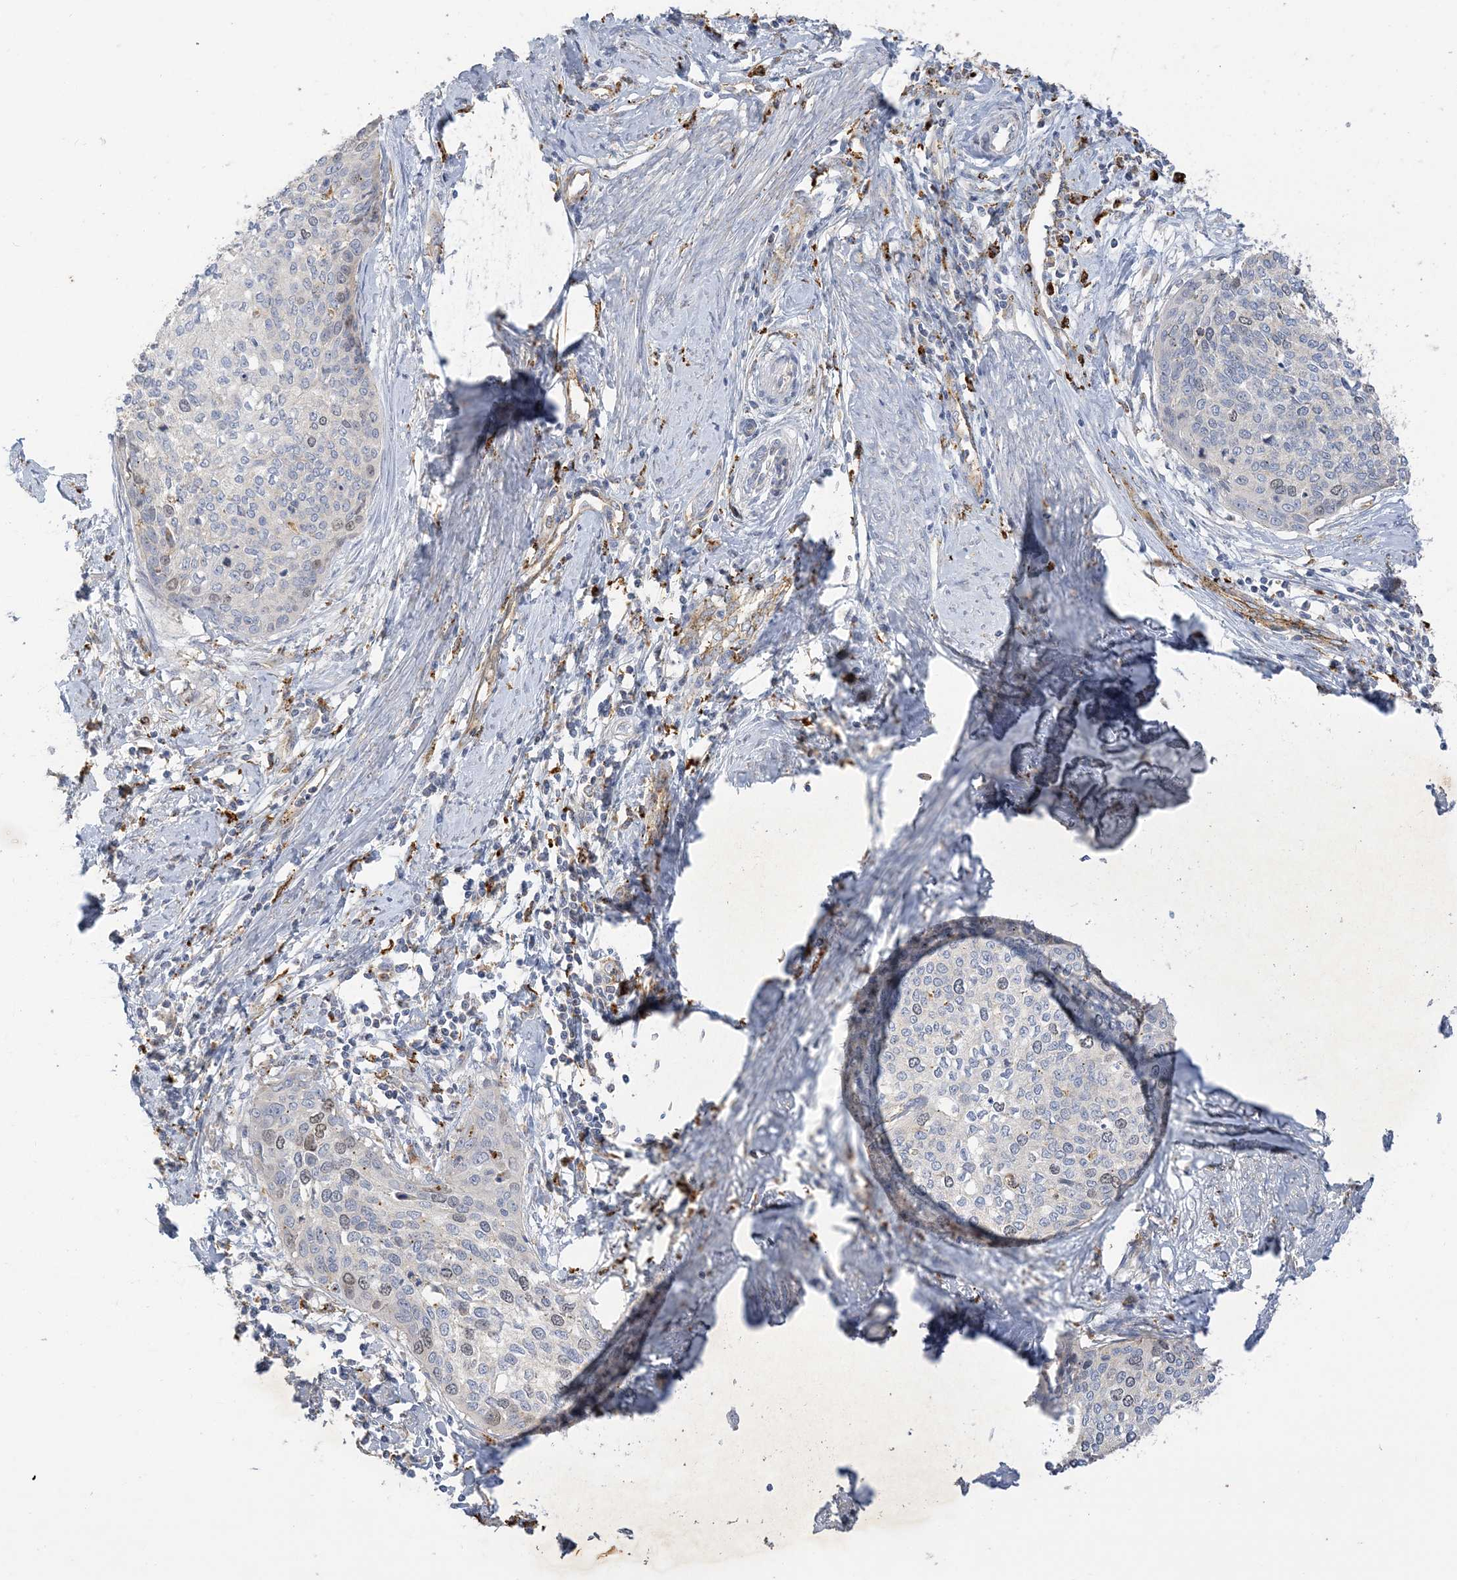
{"staining": {"intensity": "weak", "quantity": "<25%", "location": "nuclear"}, "tissue": "cervical cancer", "cell_type": "Tumor cells", "image_type": "cancer", "snomed": [{"axis": "morphology", "description": "Squamous cell carcinoma, NOS"}, {"axis": "topography", "description": "Cervix"}], "caption": "Protein analysis of cervical cancer (squamous cell carcinoma) demonstrates no significant positivity in tumor cells. Nuclei are stained in blue.", "gene": "PEAR1", "patient": {"sex": "female", "age": 37}}